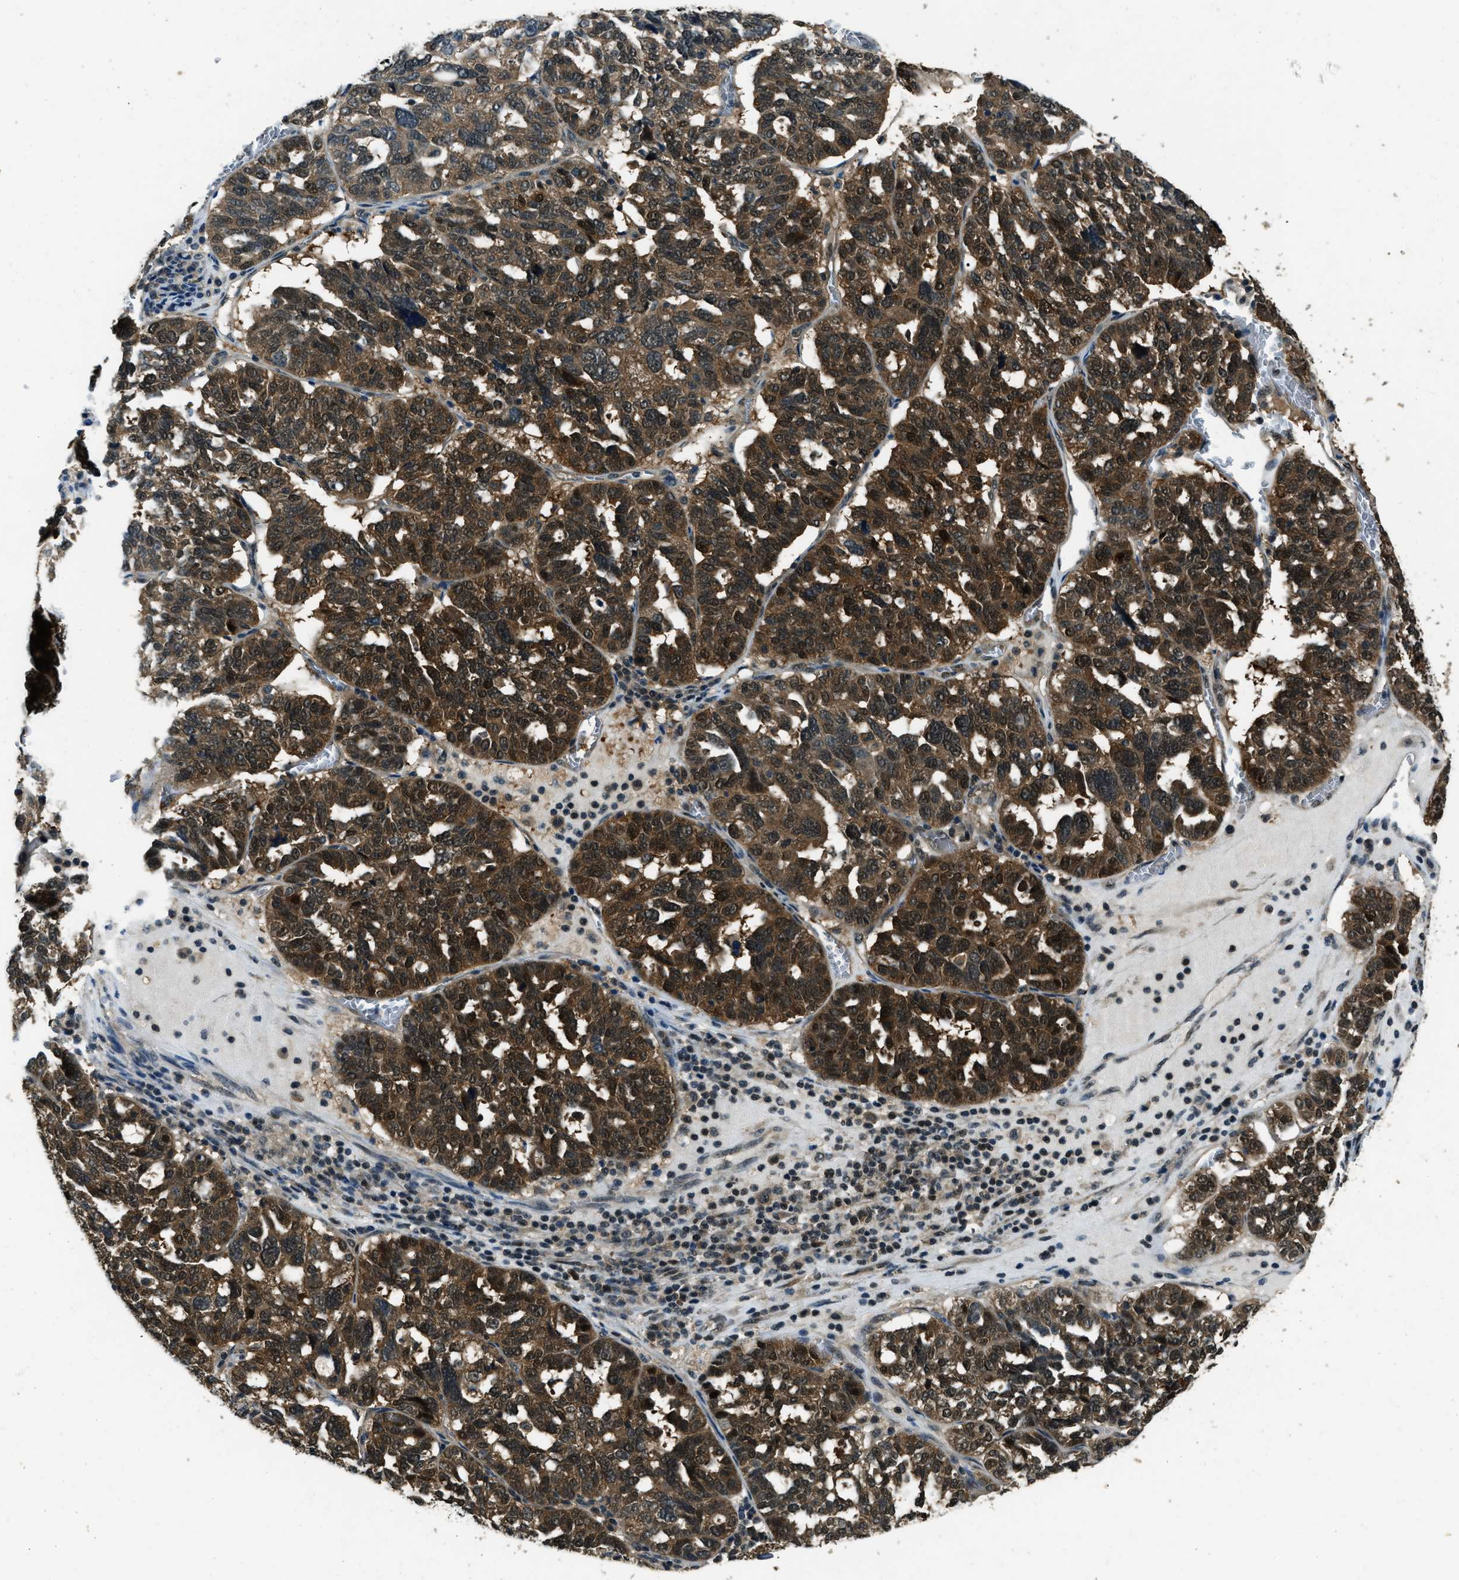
{"staining": {"intensity": "strong", "quantity": ">75%", "location": "cytoplasmic/membranous"}, "tissue": "ovarian cancer", "cell_type": "Tumor cells", "image_type": "cancer", "snomed": [{"axis": "morphology", "description": "Cystadenocarcinoma, serous, NOS"}, {"axis": "topography", "description": "Ovary"}], "caption": "A micrograph showing strong cytoplasmic/membranous expression in approximately >75% of tumor cells in ovarian serous cystadenocarcinoma, as visualized by brown immunohistochemical staining.", "gene": "NUDCD3", "patient": {"sex": "female", "age": 59}}